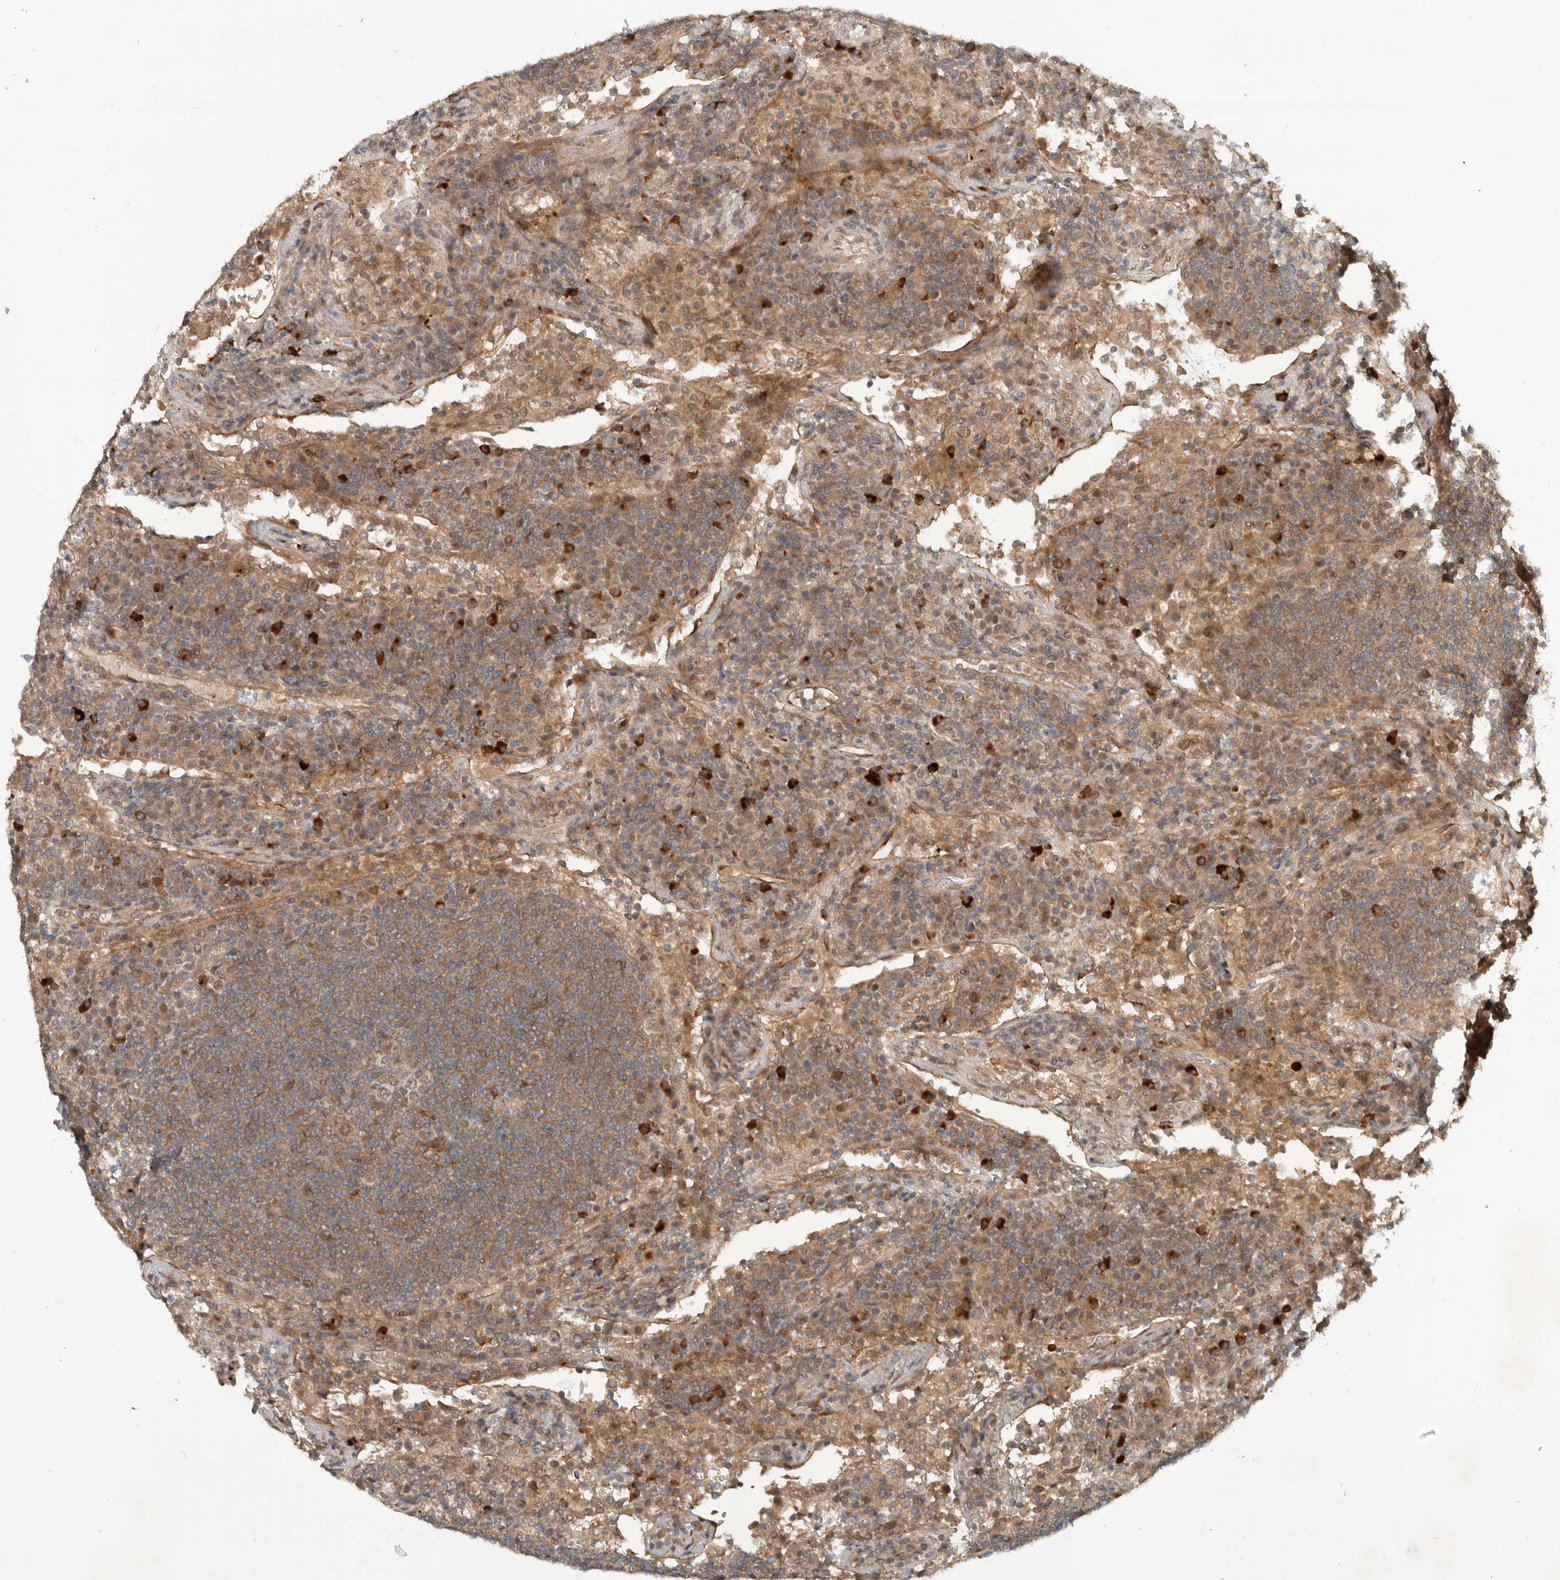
{"staining": {"intensity": "moderate", "quantity": ">75%", "location": "cytoplasmic/membranous"}, "tissue": "lymph node", "cell_type": "Germinal center cells", "image_type": "normal", "snomed": [{"axis": "morphology", "description": "Normal tissue, NOS"}, {"axis": "topography", "description": "Lymph node"}], "caption": "DAB (3,3'-diaminobenzidine) immunohistochemical staining of normal lymph node displays moderate cytoplasmic/membranous protein expression in about >75% of germinal center cells. (brown staining indicates protein expression, while blue staining denotes nuclei).", "gene": "DCAF8", "patient": {"sex": "female", "age": 53}}